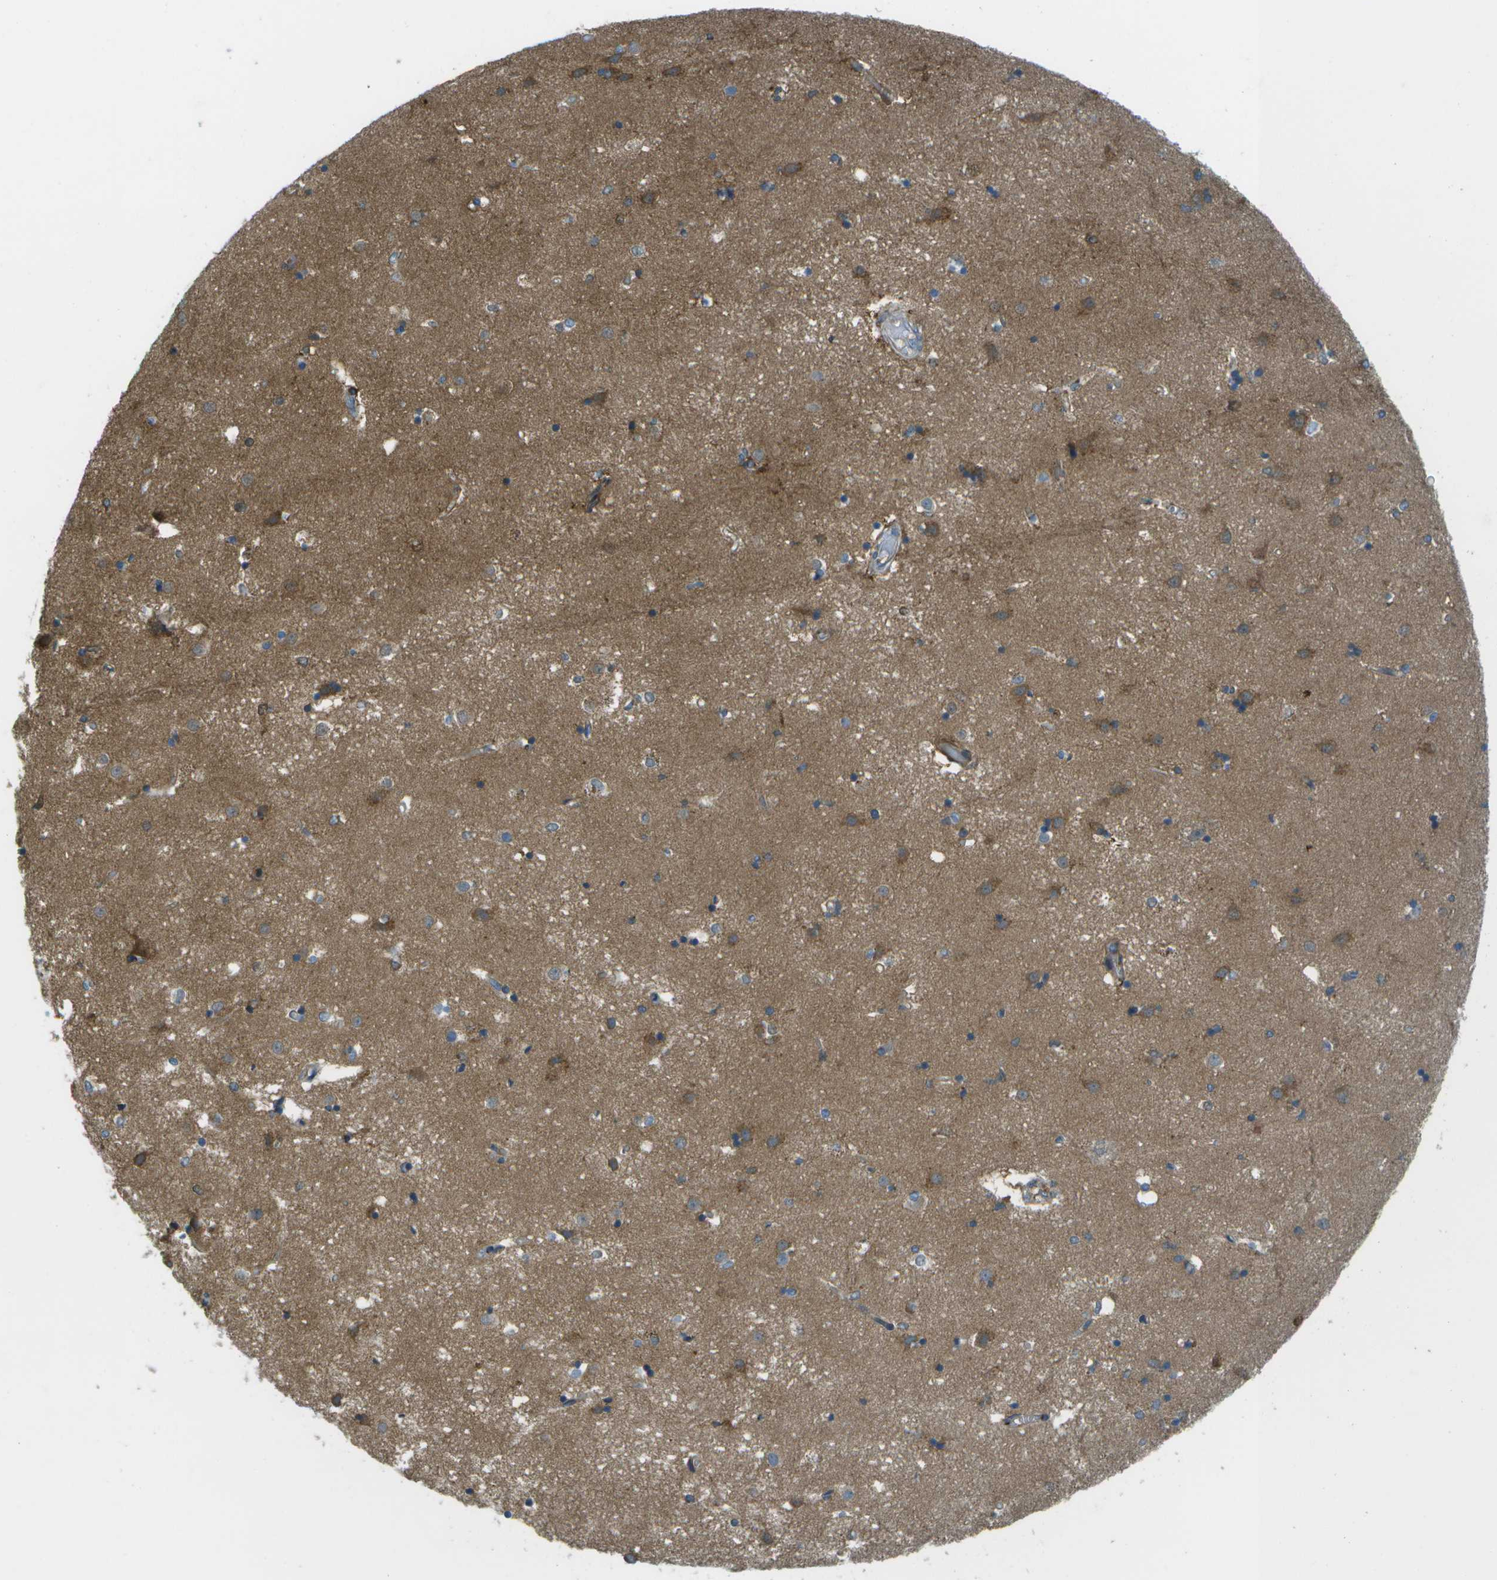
{"staining": {"intensity": "moderate", "quantity": "<25%", "location": "cytoplasmic/membranous"}, "tissue": "caudate", "cell_type": "Glial cells", "image_type": "normal", "snomed": [{"axis": "morphology", "description": "Normal tissue, NOS"}, {"axis": "topography", "description": "Lateral ventricle wall"}], "caption": "The histopathology image displays a brown stain indicating the presence of a protein in the cytoplasmic/membranous of glial cells in caudate. Using DAB (3,3'-diaminobenzidine) (brown) and hematoxylin (blue) stains, captured at high magnification using brightfield microscopy.", "gene": "LRRC66", "patient": {"sex": "male", "age": 45}}